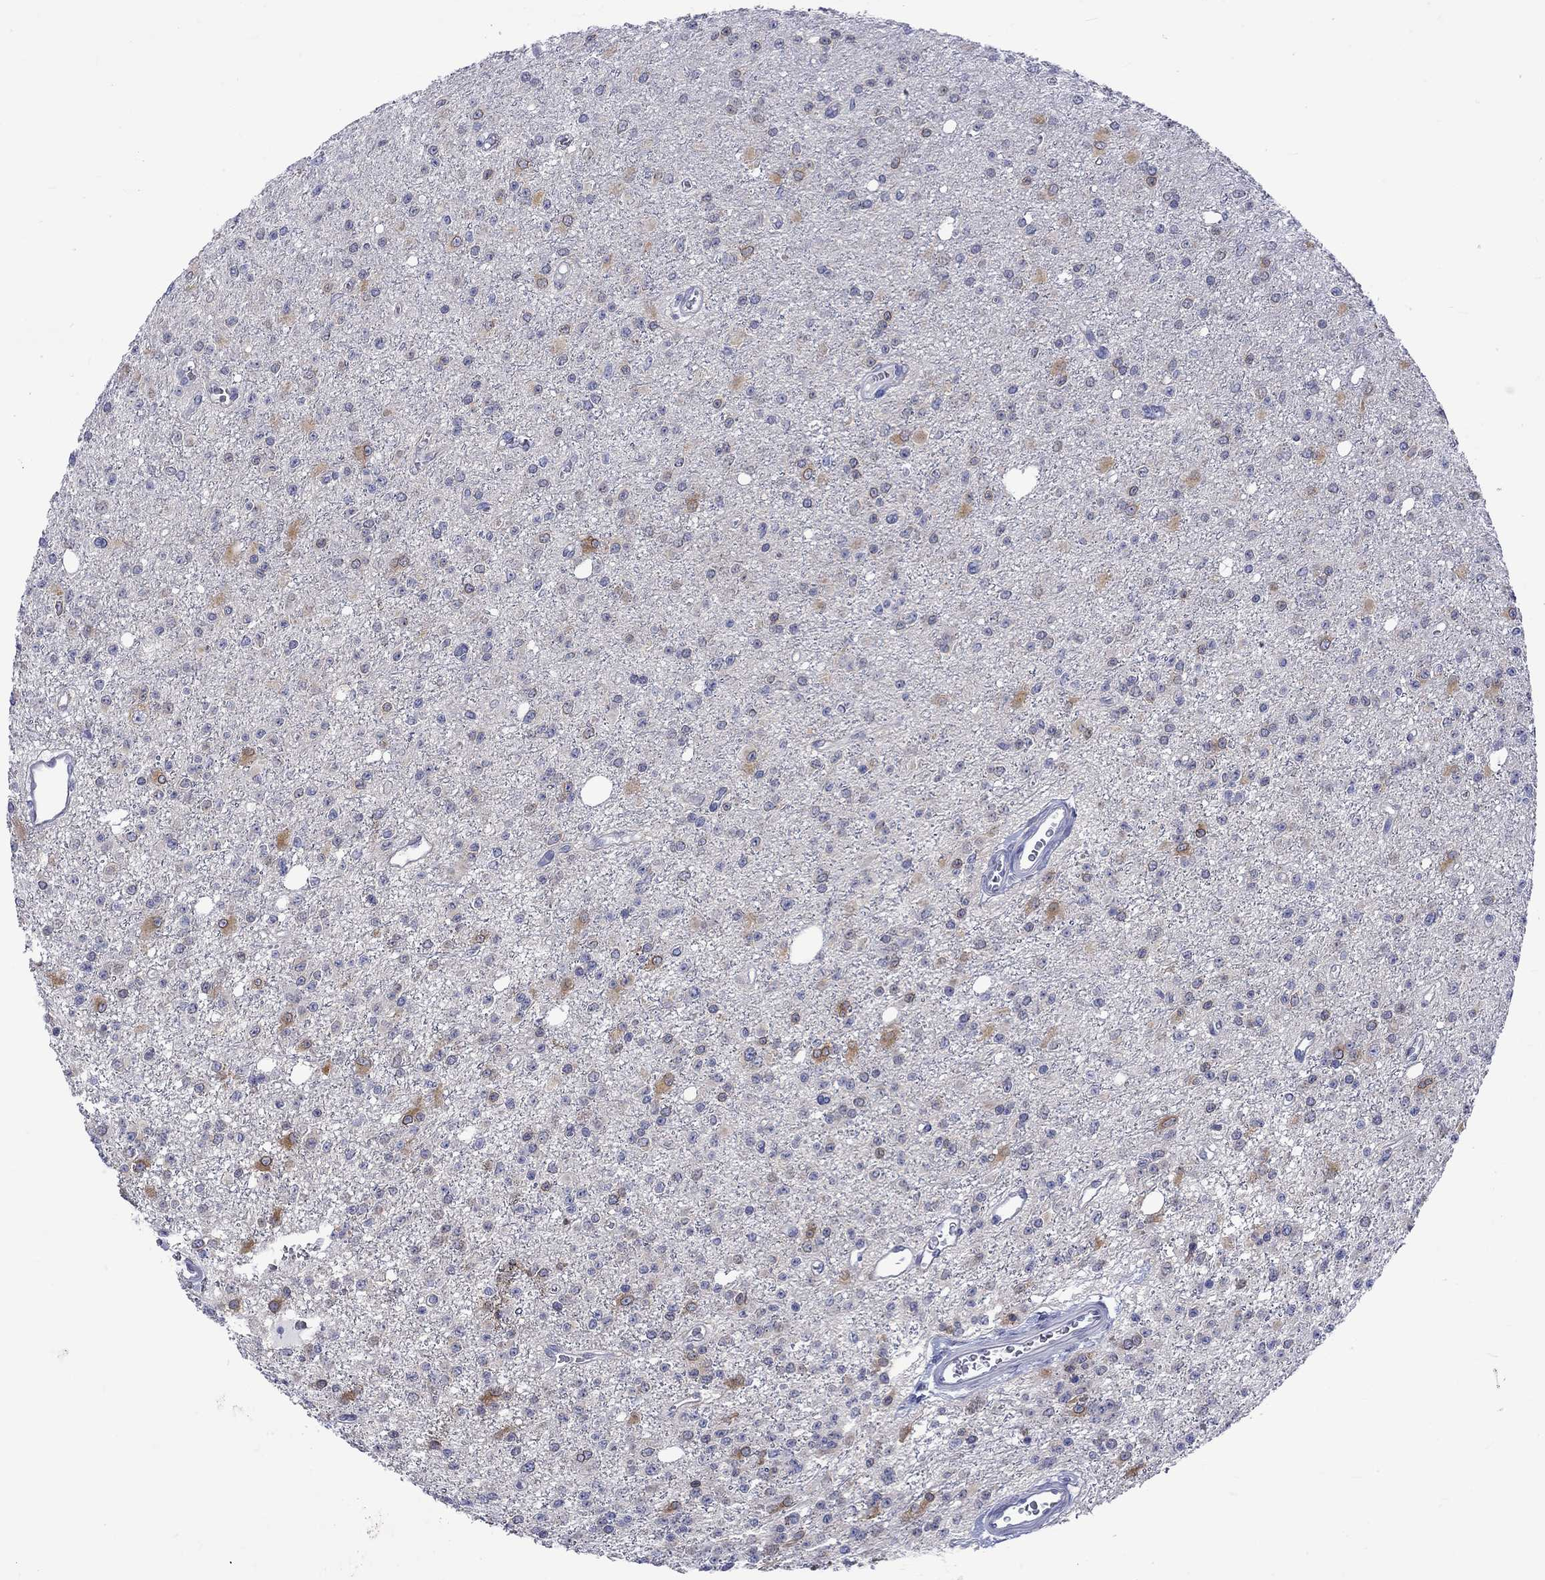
{"staining": {"intensity": "negative", "quantity": "none", "location": "none"}, "tissue": "glioma", "cell_type": "Tumor cells", "image_type": "cancer", "snomed": [{"axis": "morphology", "description": "Glioma, malignant, Low grade"}, {"axis": "topography", "description": "Brain"}], "caption": "Protein analysis of glioma exhibits no significant positivity in tumor cells.", "gene": "CERS1", "patient": {"sex": "female", "age": 45}}